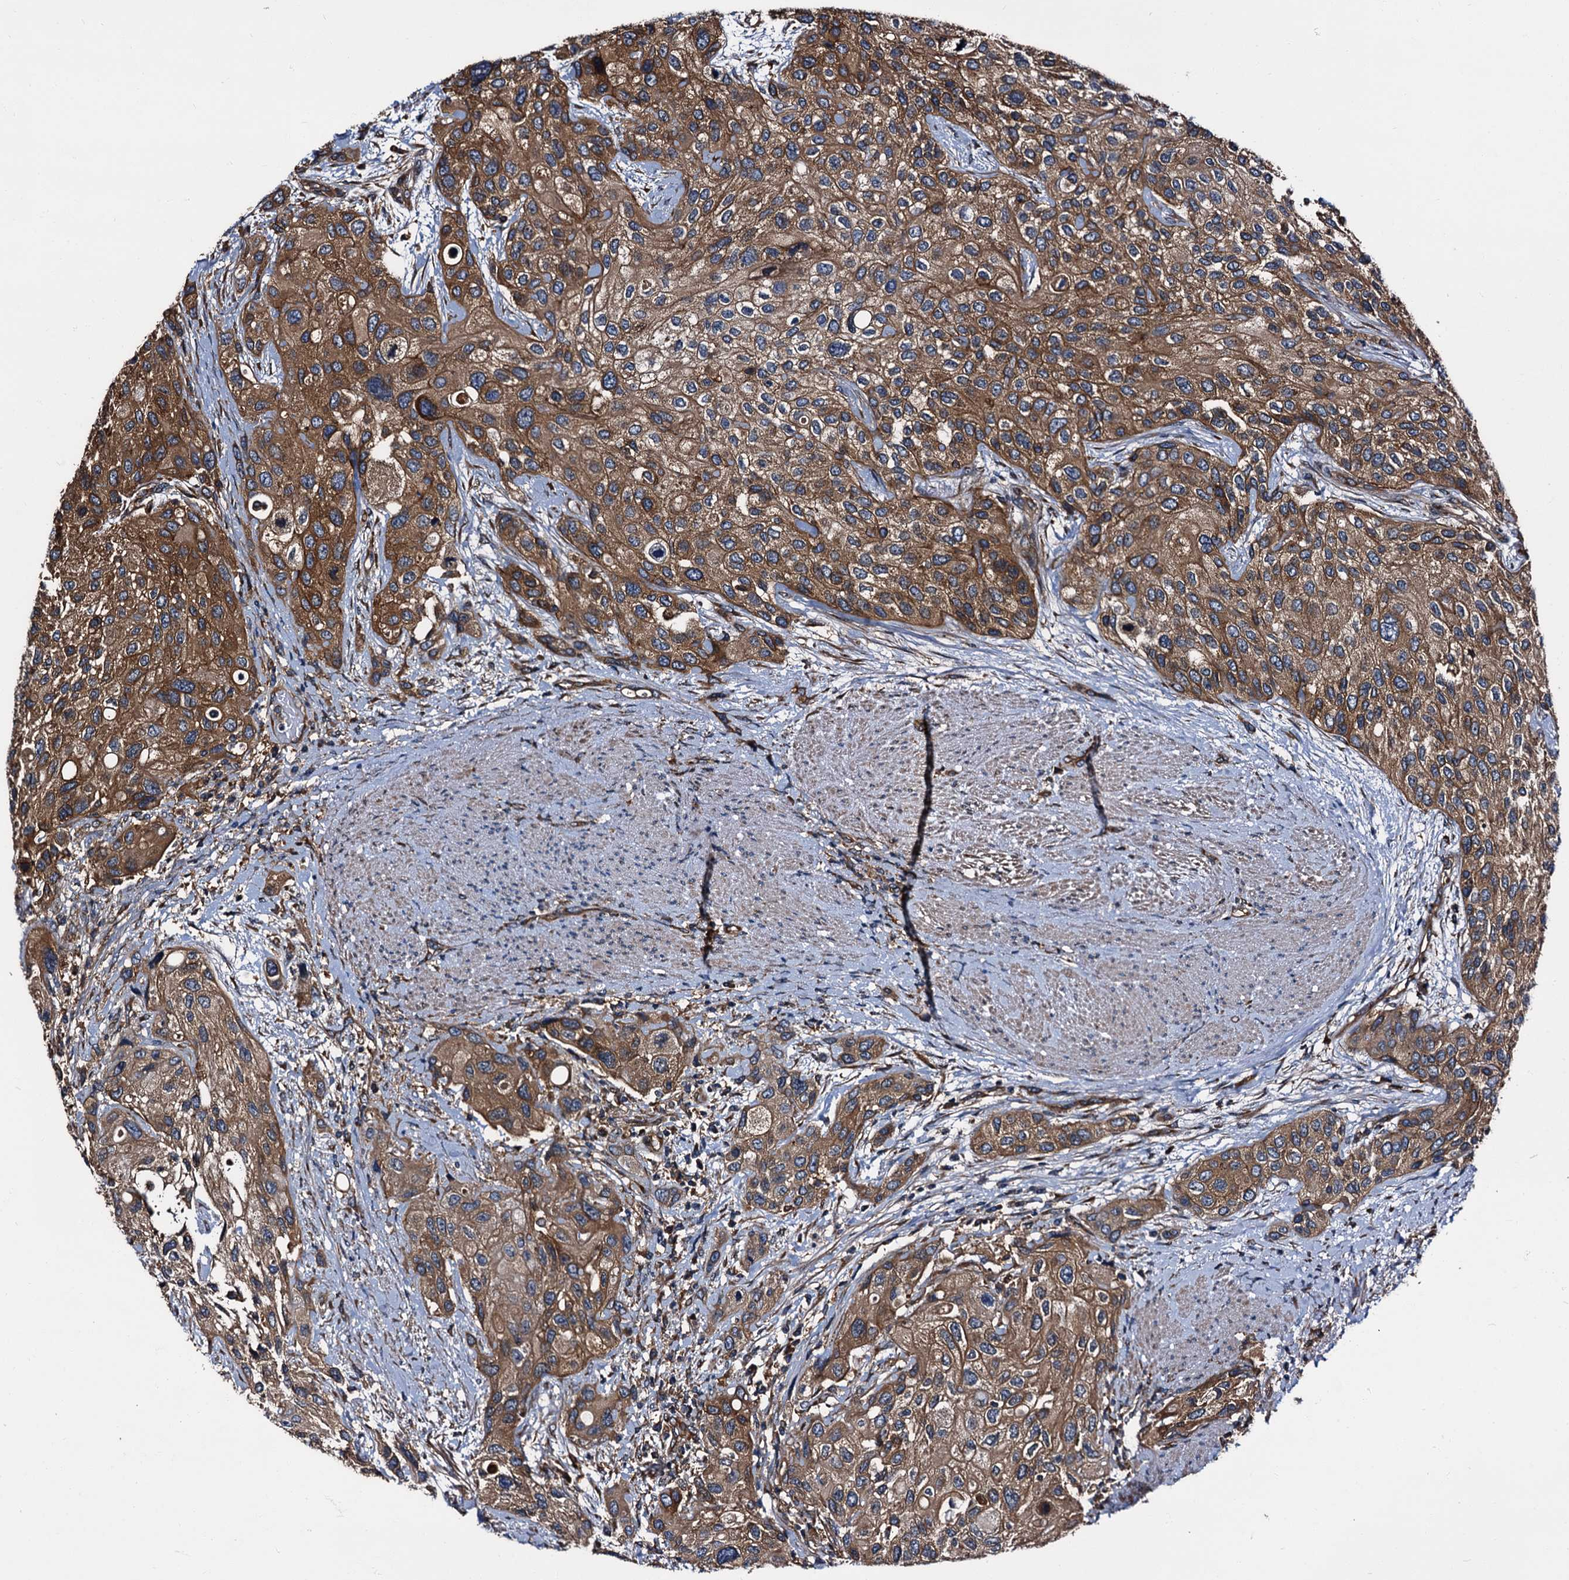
{"staining": {"intensity": "moderate", "quantity": ">75%", "location": "cytoplasmic/membranous"}, "tissue": "urothelial cancer", "cell_type": "Tumor cells", "image_type": "cancer", "snomed": [{"axis": "morphology", "description": "Normal tissue, NOS"}, {"axis": "morphology", "description": "Urothelial carcinoma, High grade"}, {"axis": "topography", "description": "Vascular tissue"}, {"axis": "topography", "description": "Urinary bladder"}], "caption": "About >75% of tumor cells in urothelial cancer show moderate cytoplasmic/membranous protein positivity as visualized by brown immunohistochemical staining.", "gene": "PEX5", "patient": {"sex": "female", "age": 56}}